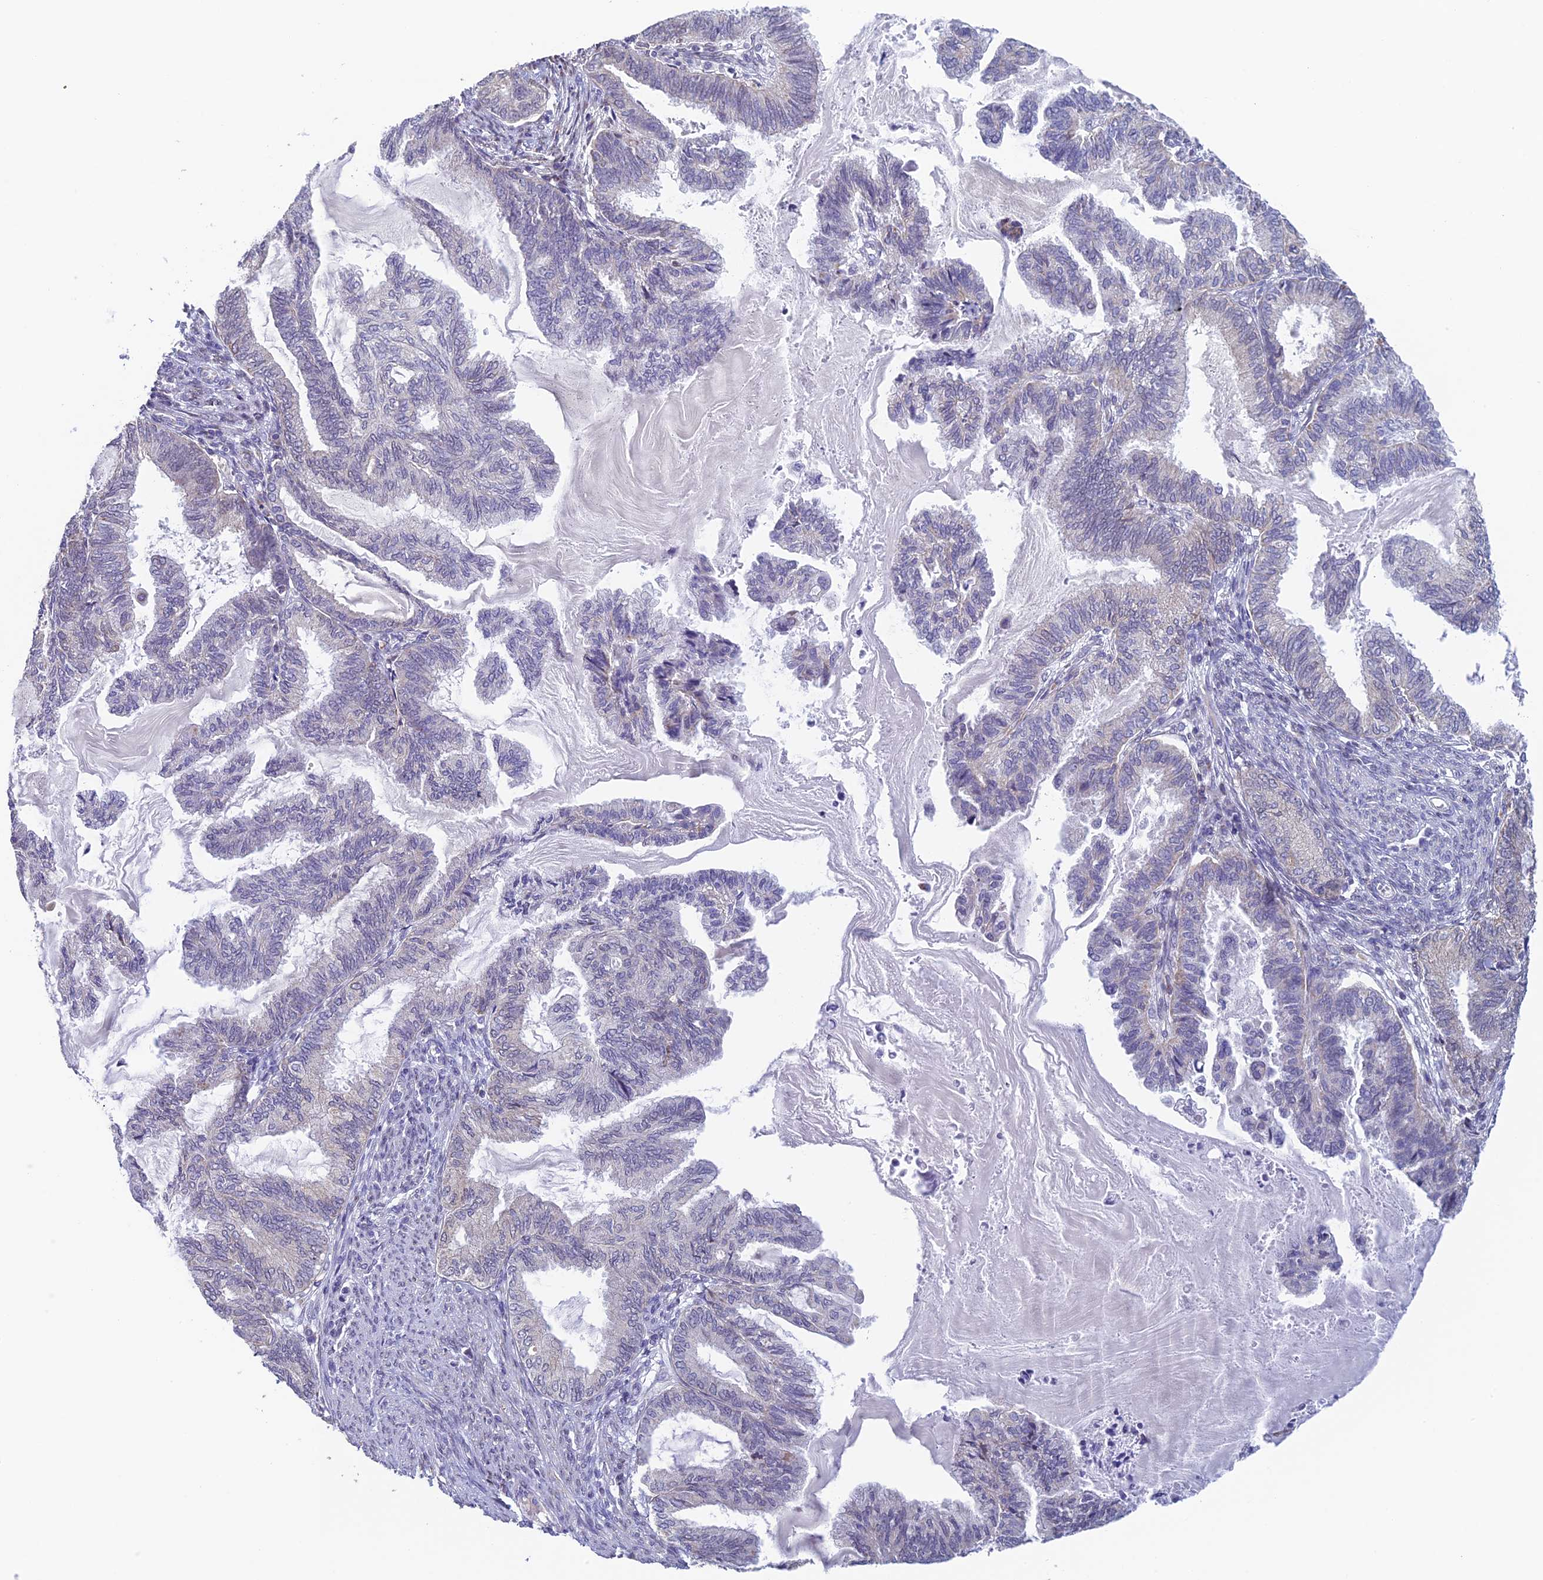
{"staining": {"intensity": "negative", "quantity": "none", "location": "none"}, "tissue": "endometrial cancer", "cell_type": "Tumor cells", "image_type": "cancer", "snomed": [{"axis": "morphology", "description": "Adenocarcinoma, NOS"}, {"axis": "topography", "description": "Endometrium"}], "caption": "Image shows no significant protein staining in tumor cells of endometrial cancer.", "gene": "REXO5", "patient": {"sex": "female", "age": 86}}